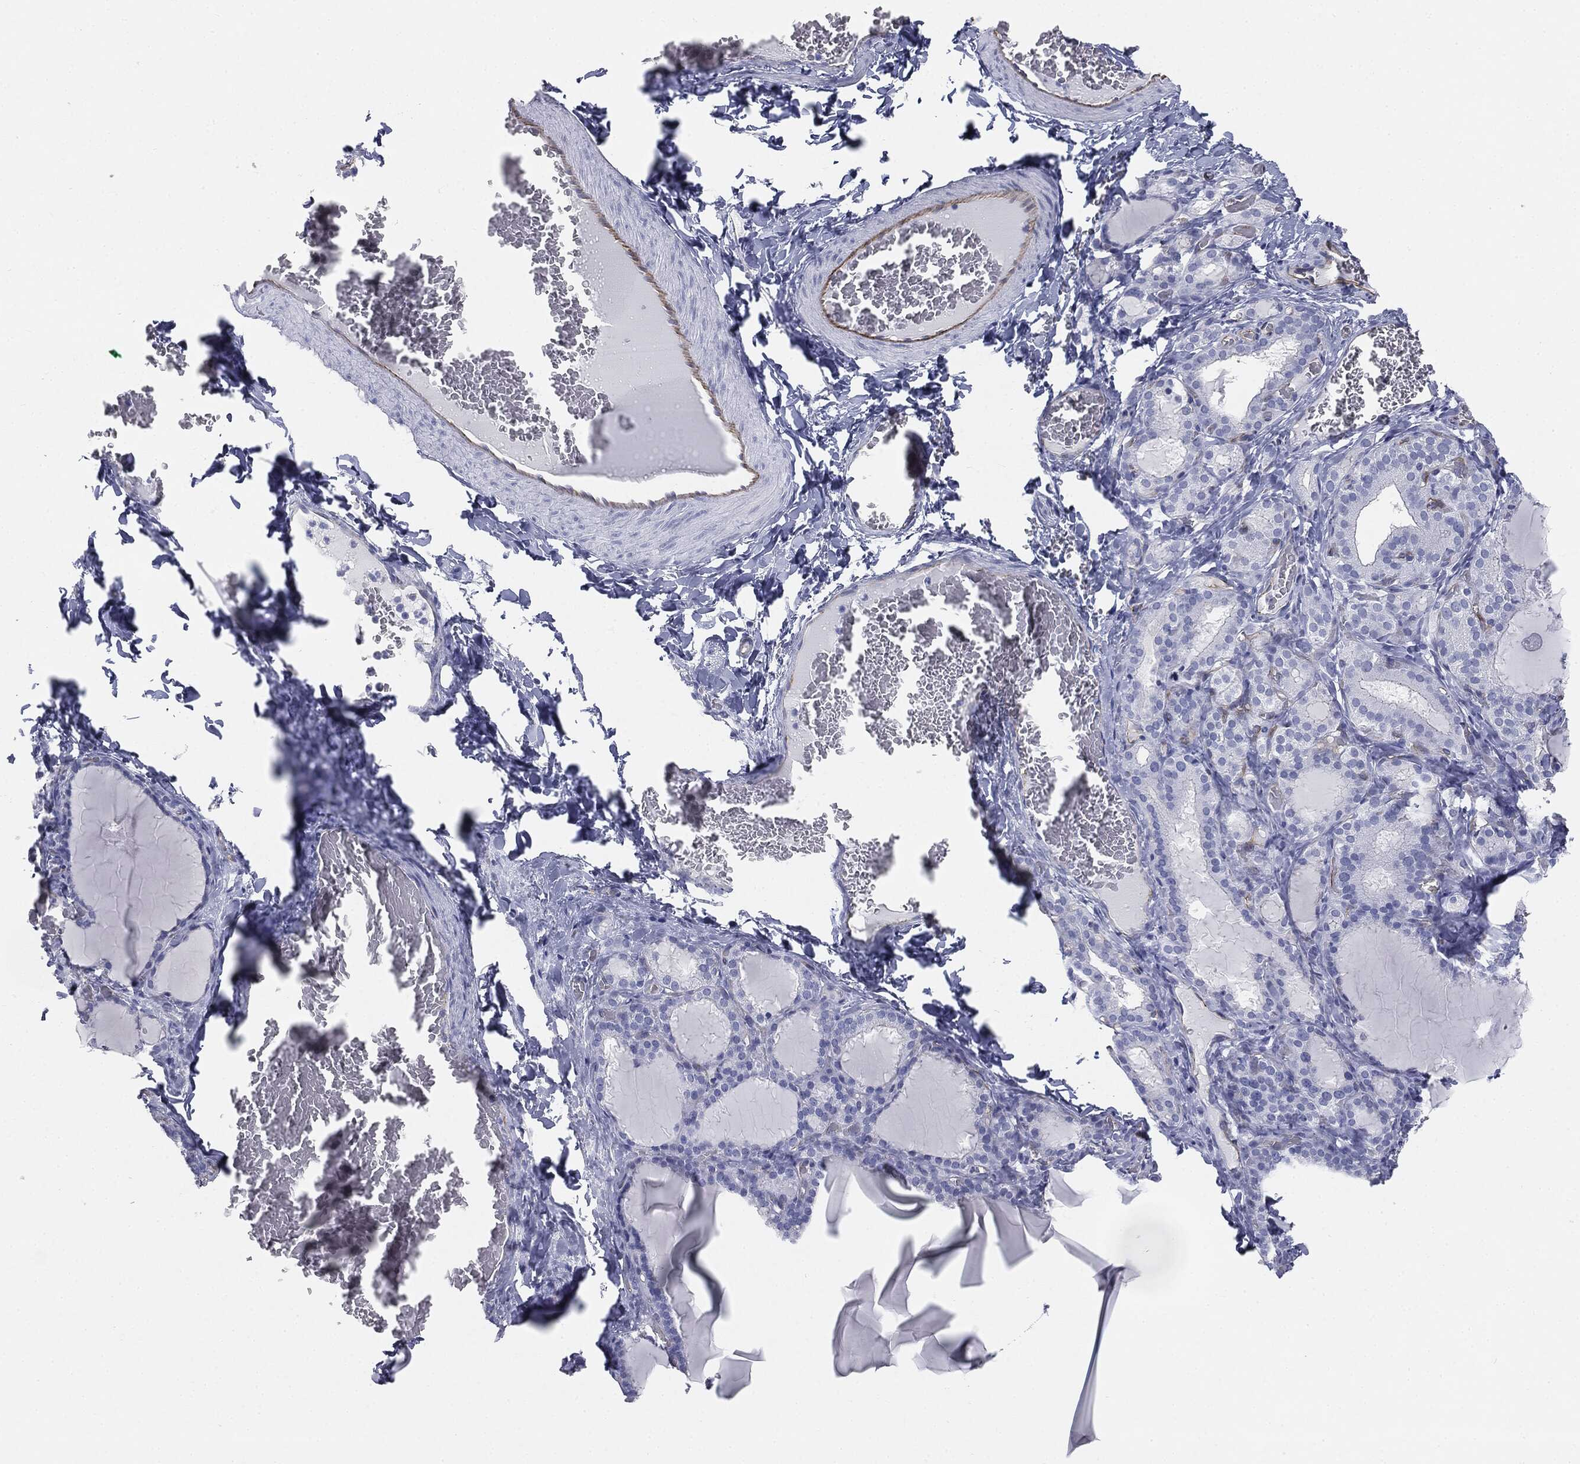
{"staining": {"intensity": "negative", "quantity": "none", "location": "none"}, "tissue": "thyroid gland", "cell_type": "Glandular cells", "image_type": "normal", "snomed": [{"axis": "morphology", "description": "Normal tissue, NOS"}, {"axis": "morphology", "description": "Hyperplasia, NOS"}, {"axis": "topography", "description": "Thyroid gland"}], "caption": "There is no significant positivity in glandular cells of thyroid gland. (DAB immunohistochemistry (IHC), high magnification).", "gene": "MUC5AC", "patient": {"sex": "female", "age": 27}}